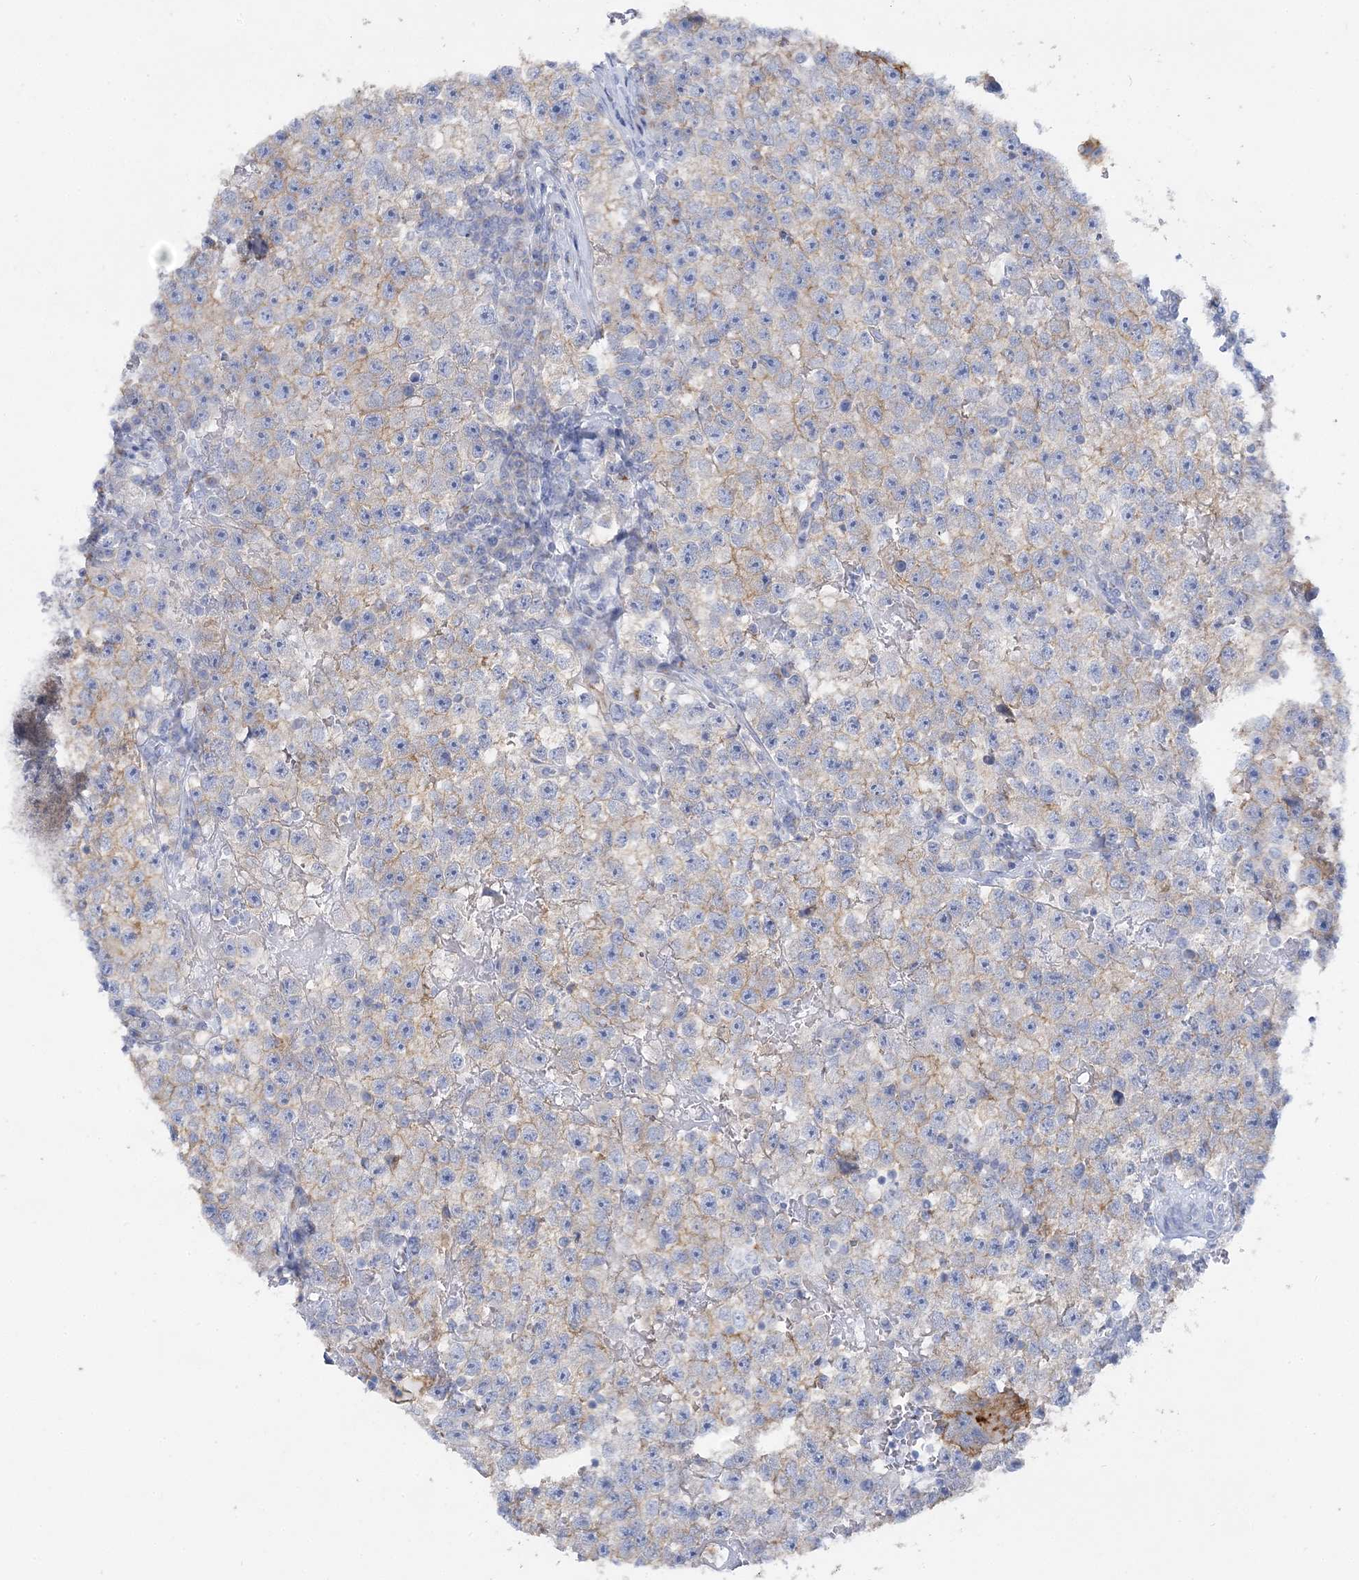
{"staining": {"intensity": "weak", "quantity": "25%-75%", "location": "cytoplasmic/membranous"}, "tissue": "testis cancer", "cell_type": "Tumor cells", "image_type": "cancer", "snomed": [{"axis": "morphology", "description": "Seminoma, NOS"}, {"axis": "topography", "description": "Testis"}], "caption": "Immunohistochemical staining of testis seminoma exhibits weak cytoplasmic/membranous protein staining in about 25%-75% of tumor cells. The staining was performed using DAB (3,3'-diaminobenzidine), with brown indicating positive protein expression. Nuclei are stained blue with hematoxylin.", "gene": "SLC5A6", "patient": {"sex": "male", "age": 22}}